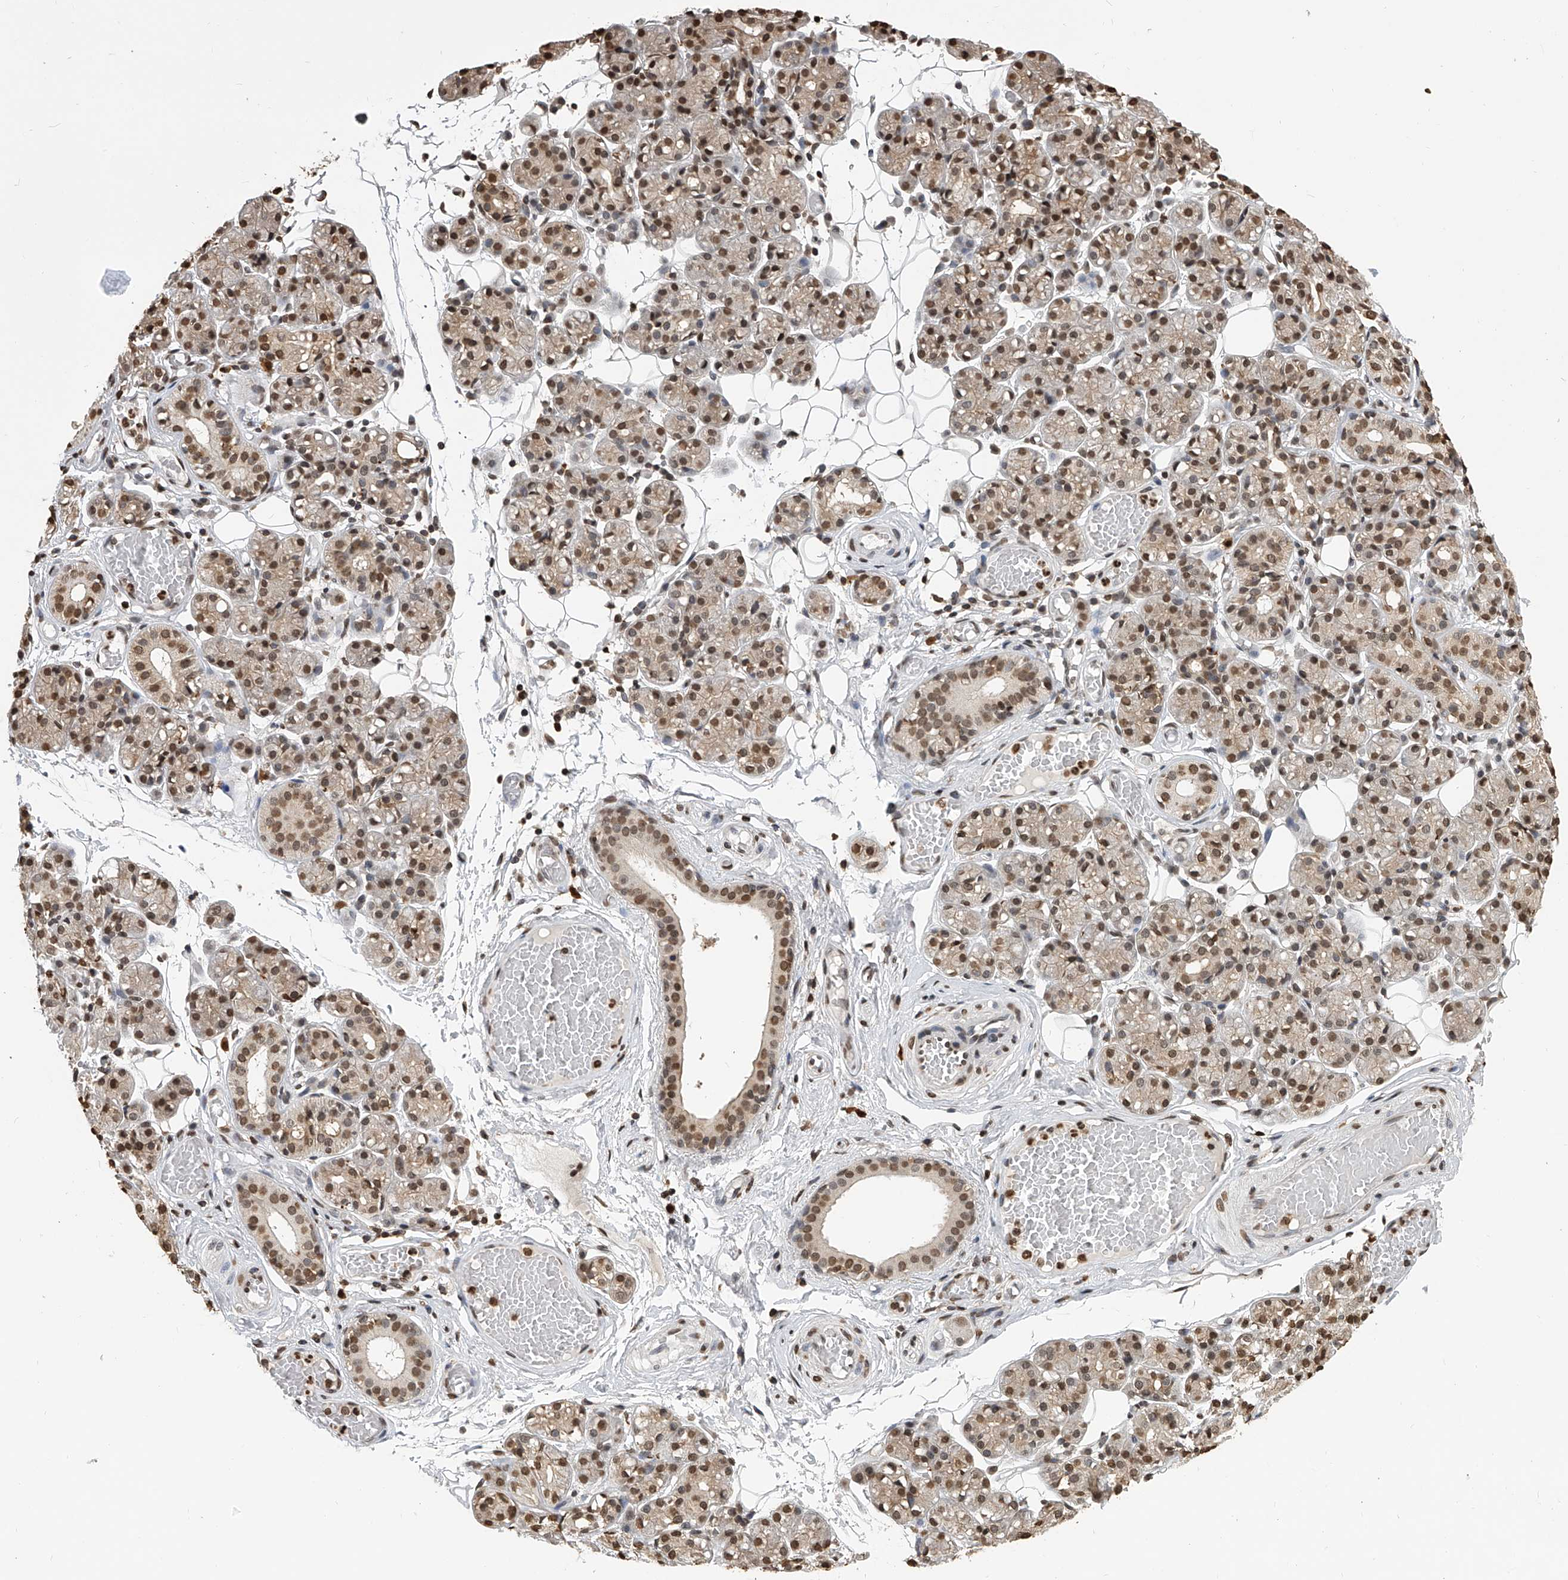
{"staining": {"intensity": "moderate", "quantity": ">75%", "location": "nuclear"}, "tissue": "salivary gland", "cell_type": "Glandular cells", "image_type": "normal", "snomed": [{"axis": "morphology", "description": "Normal tissue, NOS"}, {"axis": "topography", "description": "Salivary gland"}], "caption": "Moderate nuclear protein expression is seen in about >75% of glandular cells in salivary gland. (DAB IHC, brown staining for protein, blue staining for nuclei).", "gene": "CFAP410", "patient": {"sex": "male", "age": 63}}